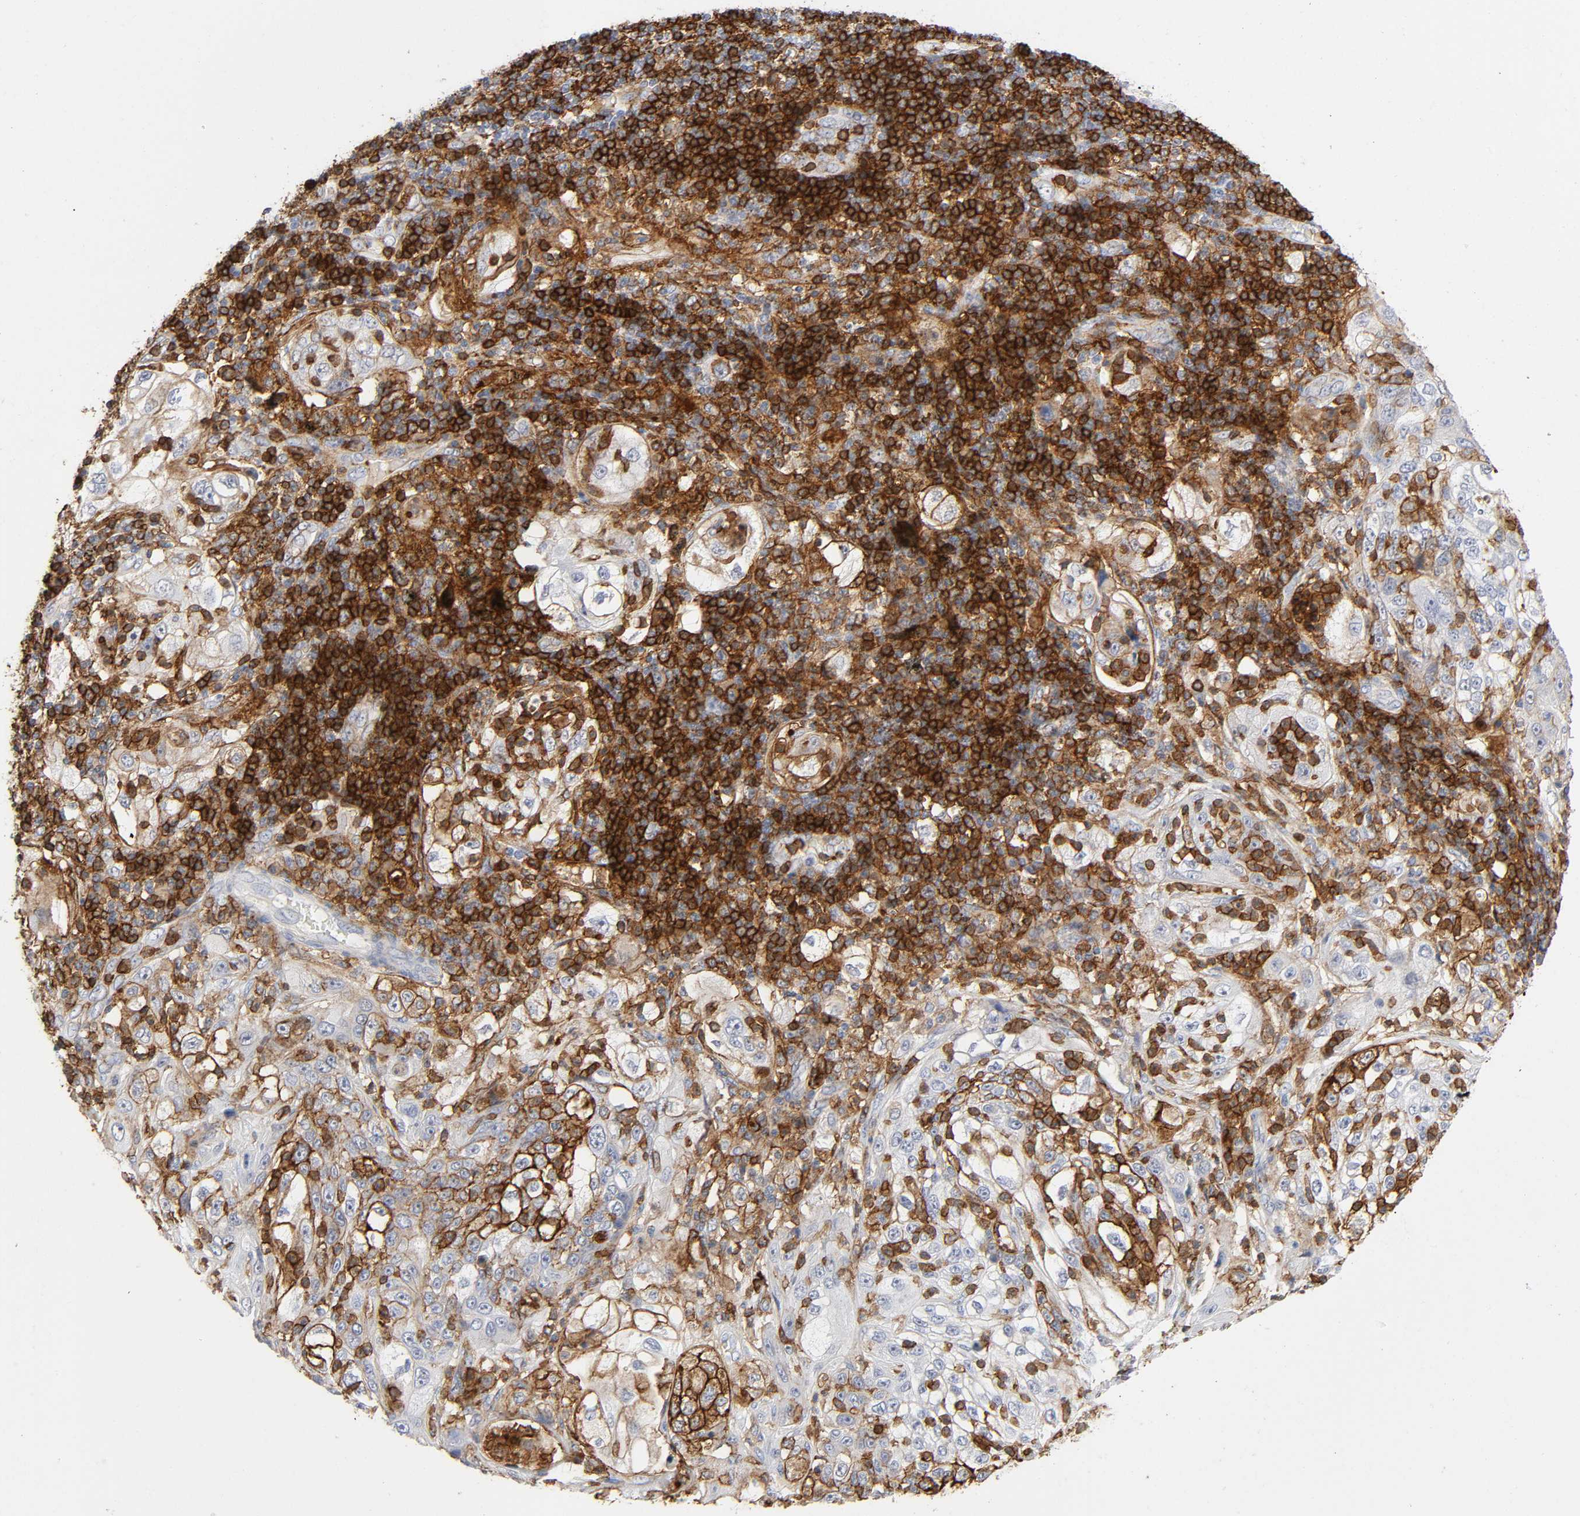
{"staining": {"intensity": "moderate", "quantity": "<25%", "location": "cytoplasmic/membranous"}, "tissue": "lung cancer", "cell_type": "Tumor cells", "image_type": "cancer", "snomed": [{"axis": "morphology", "description": "Inflammation, NOS"}, {"axis": "morphology", "description": "Squamous cell carcinoma, NOS"}, {"axis": "topography", "description": "Lymph node"}, {"axis": "topography", "description": "Soft tissue"}, {"axis": "topography", "description": "Lung"}], "caption": "Immunohistochemical staining of human squamous cell carcinoma (lung) demonstrates moderate cytoplasmic/membranous protein staining in approximately <25% of tumor cells. (Brightfield microscopy of DAB IHC at high magnification).", "gene": "LYN", "patient": {"sex": "male", "age": 66}}